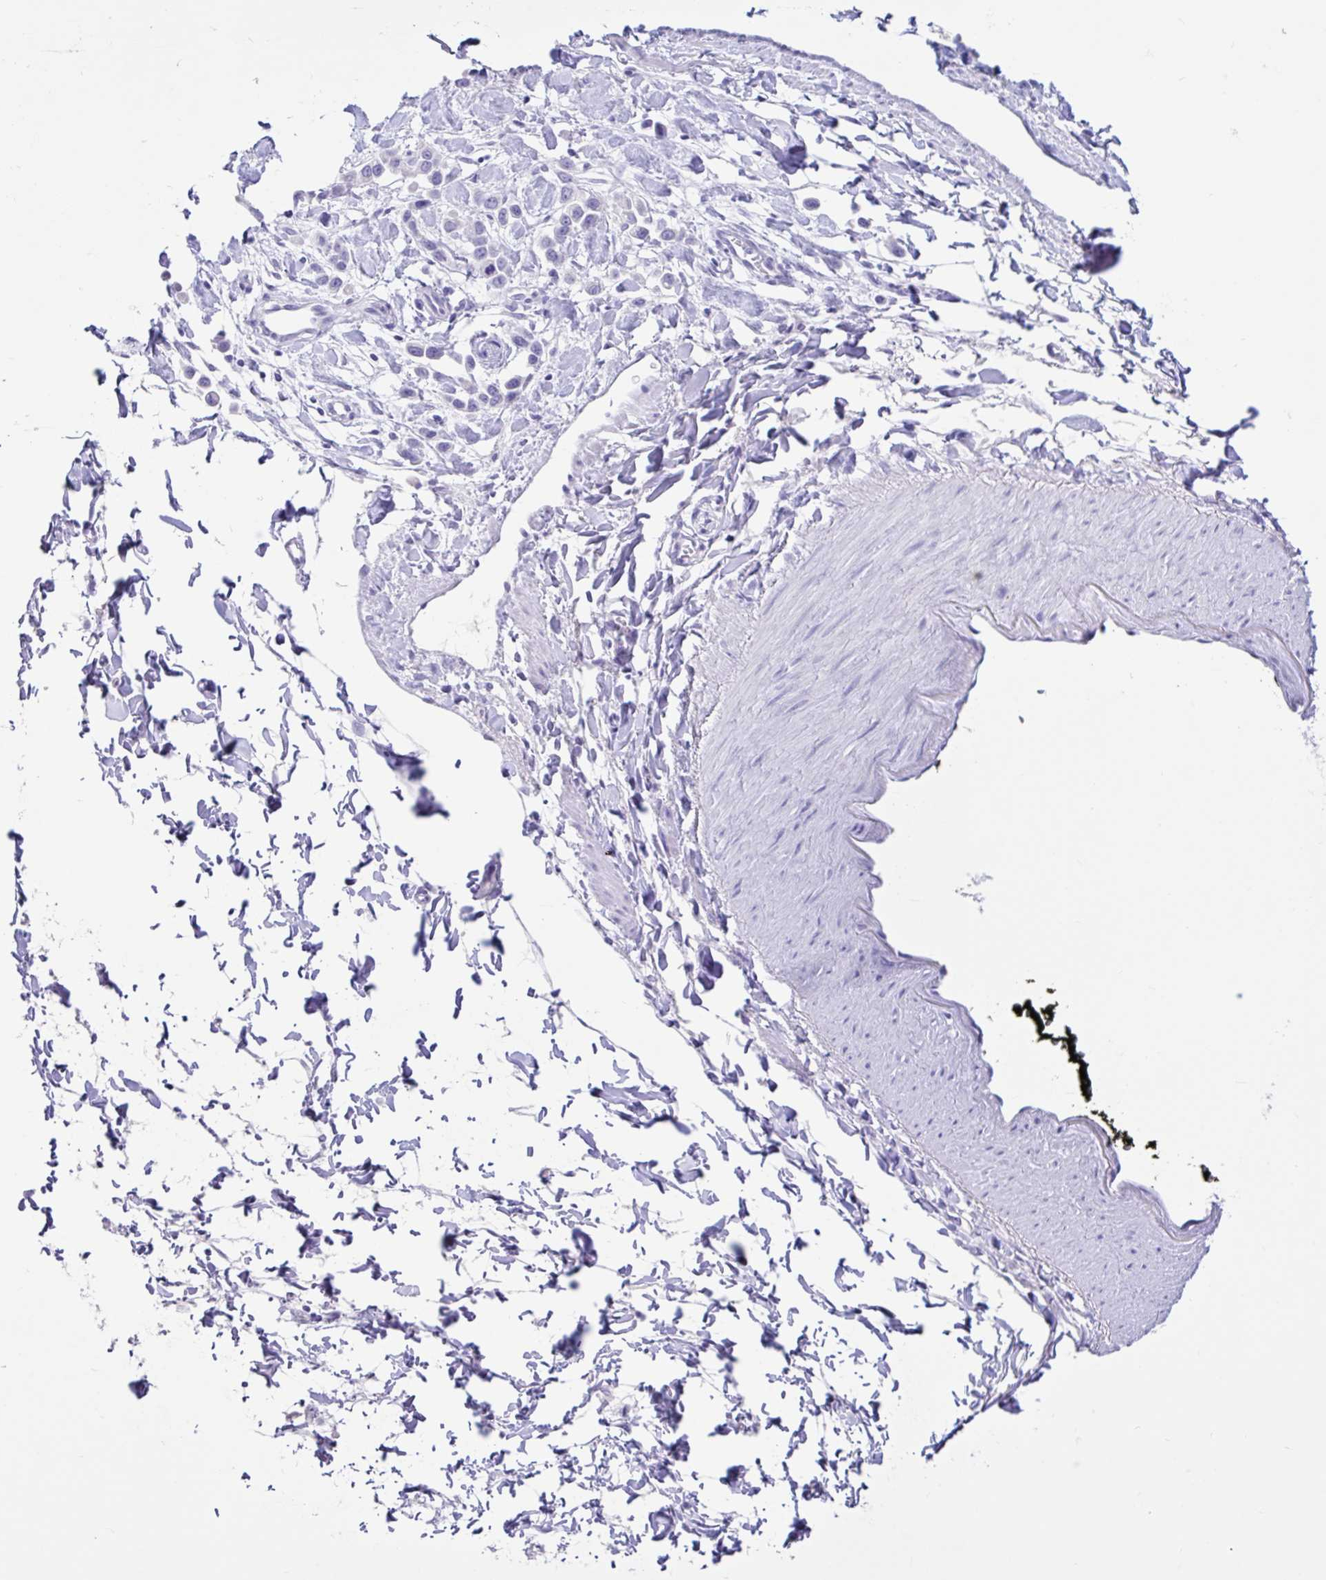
{"staining": {"intensity": "negative", "quantity": "none", "location": "none"}, "tissue": "stomach cancer", "cell_type": "Tumor cells", "image_type": "cancer", "snomed": [{"axis": "morphology", "description": "Adenocarcinoma, NOS"}, {"axis": "topography", "description": "Stomach"}], "caption": "This is an IHC photomicrograph of adenocarcinoma (stomach). There is no expression in tumor cells.", "gene": "CYP19A1", "patient": {"sex": "male", "age": 47}}